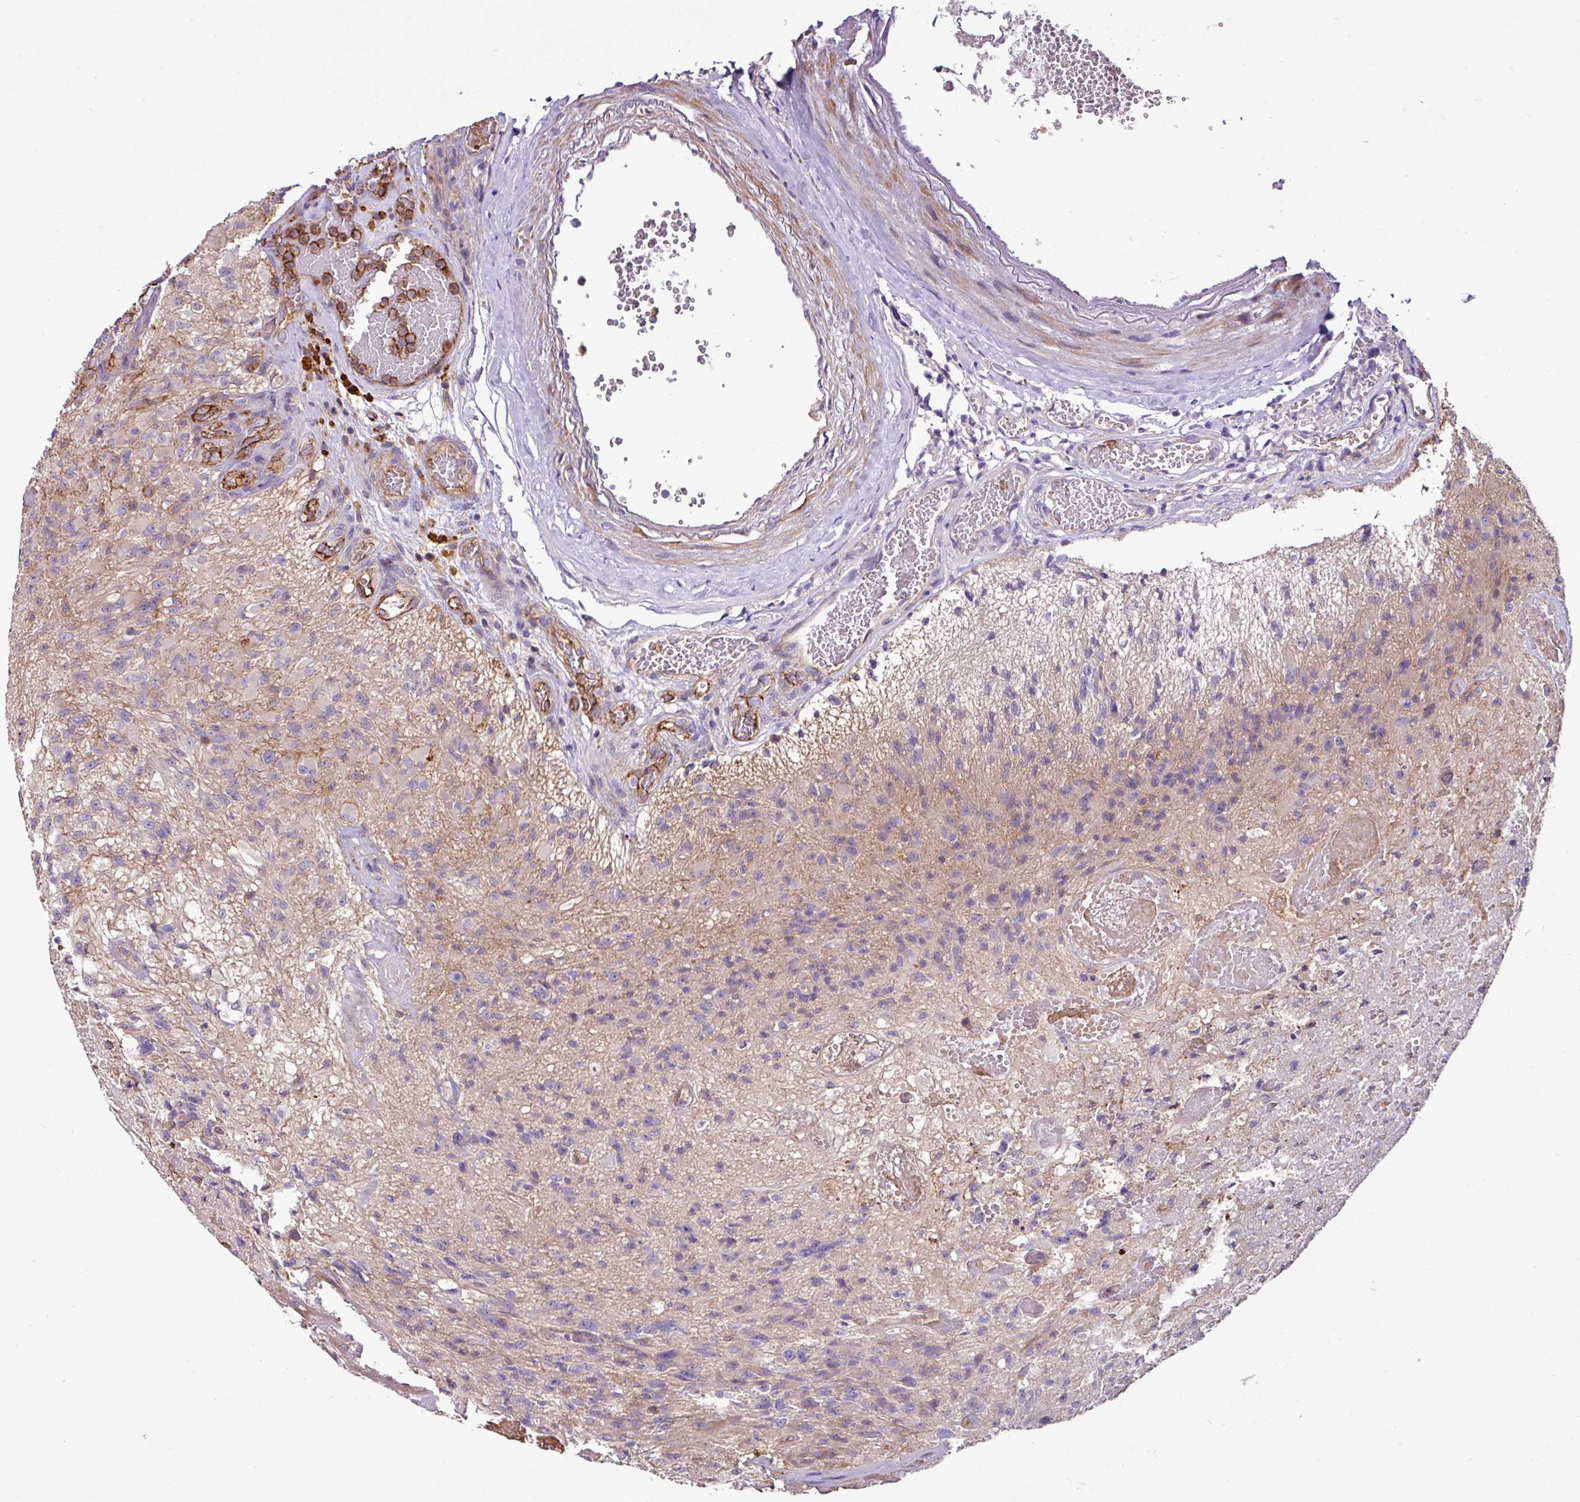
{"staining": {"intensity": "negative", "quantity": "none", "location": "none"}, "tissue": "glioma", "cell_type": "Tumor cells", "image_type": "cancer", "snomed": [{"axis": "morphology", "description": "Glioma, malignant, High grade"}, {"axis": "topography", "description": "Brain"}], "caption": "Malignant glioma (high-grade) was stained to show a protein in brown. There is no significant staining in tumor cells.", "gene": "ZNF106", "patient": {"sex": "male", "age": 76}}